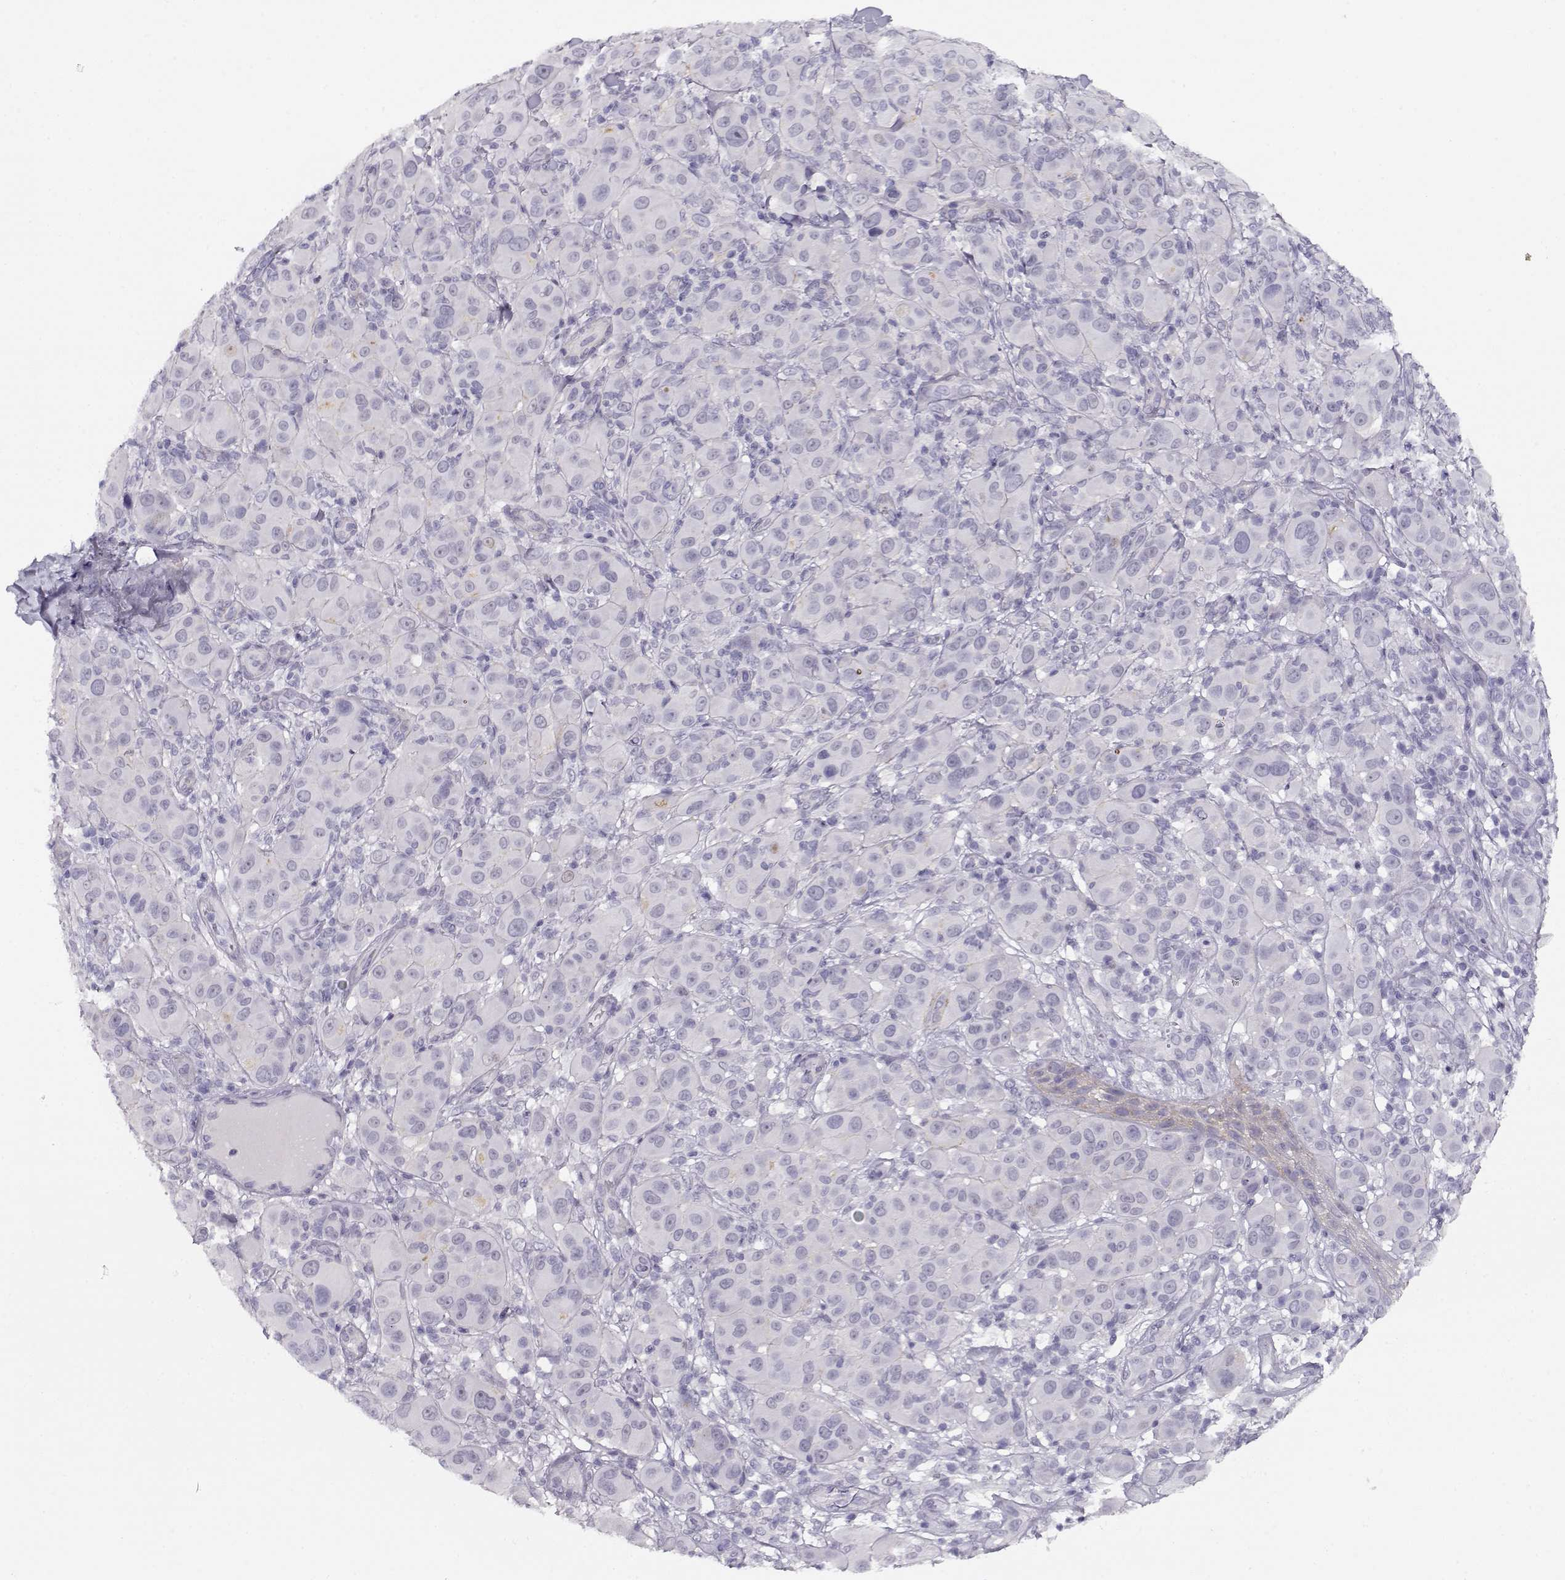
{"staining": {"intensity": "negative", "quantity": "none", "location": "none"}, "tissue": "melanoma", "cell_type": "Tumor cells", "image_type": "cancer", "snomed": [{"axis": "morphology", "description": "Malignant melanoma, NOS"}, {"axis": "topography", "description": "Skin"}], "caption": "A photomicrograph of human melanoma is negative for staining in tumor cells. (Stains: DAB immunohistochemistry with hematoxylin counter stain, Microscopy: brightfield microscopy at high magnification).", "gene": "CRX", "patient": {"sex": "female", "age": 87}}